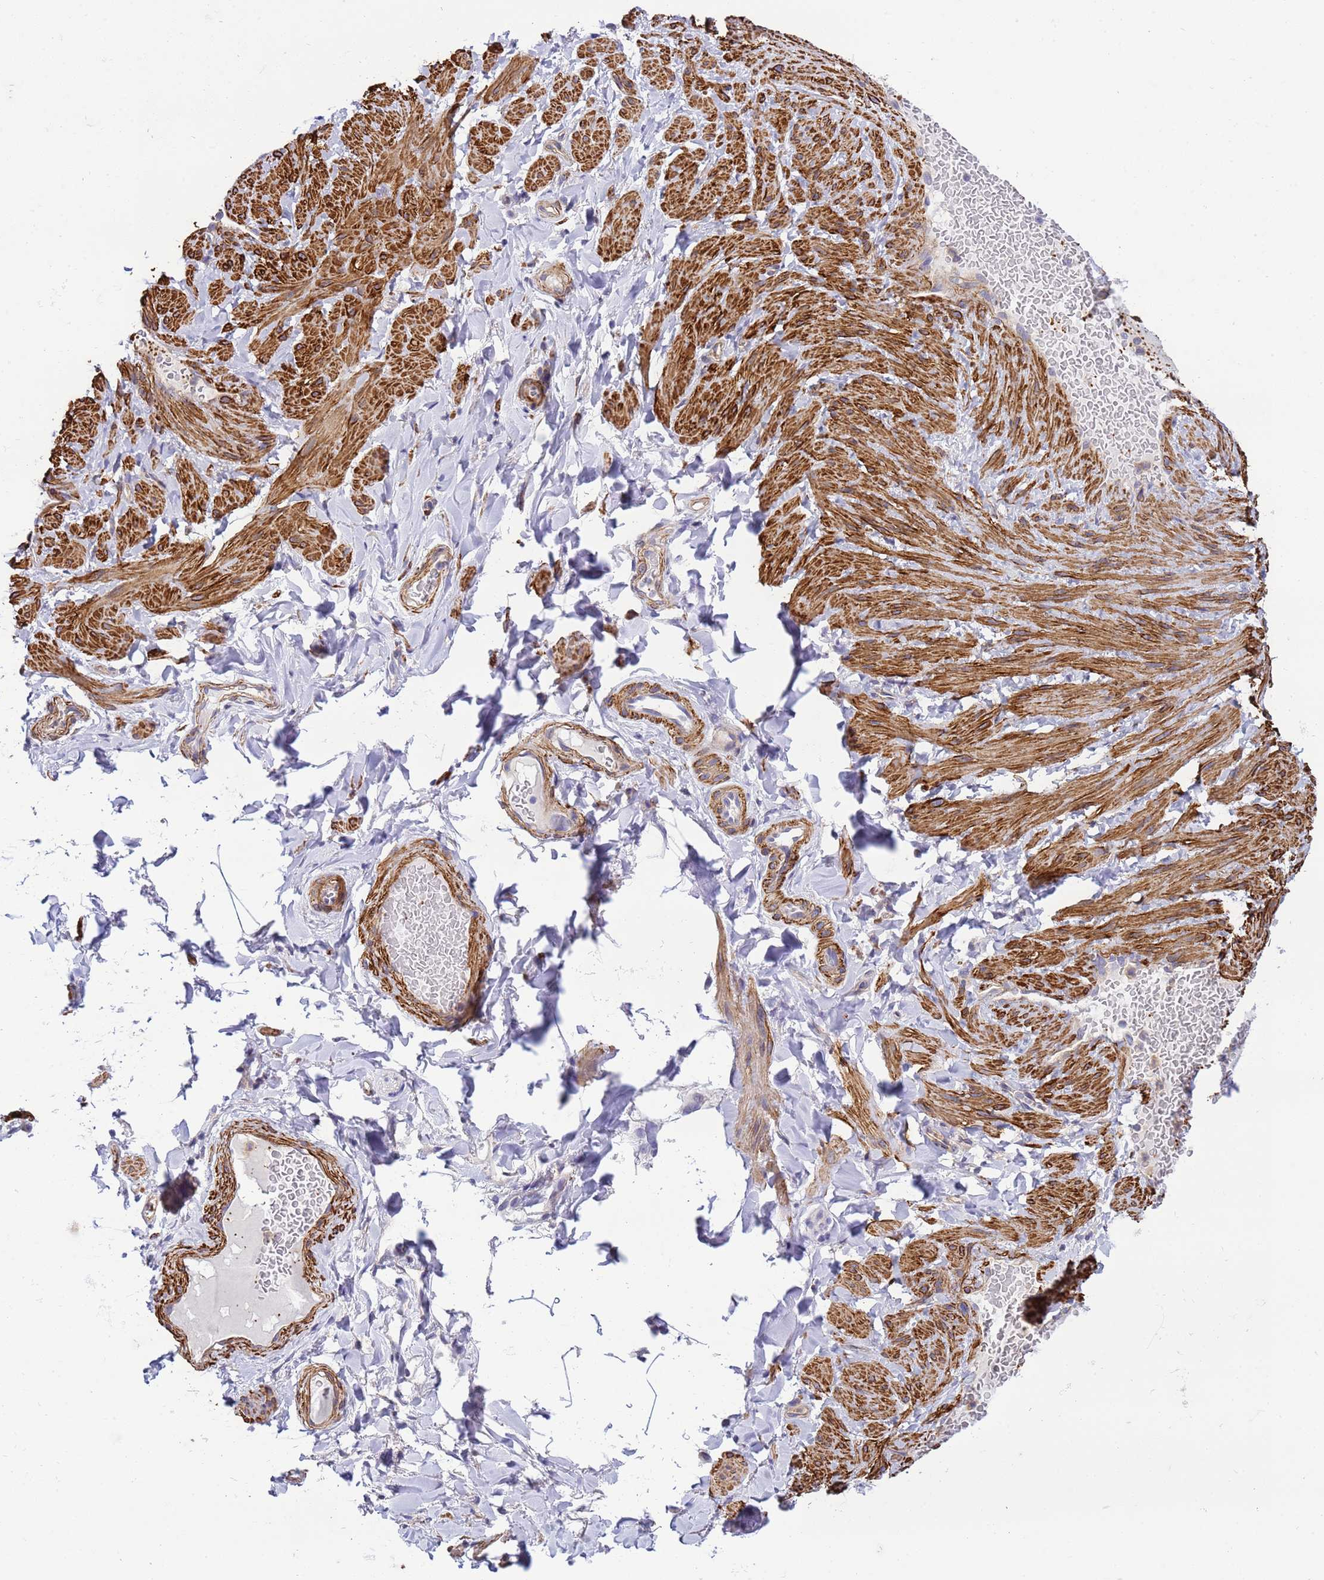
{"staining": {"intensity": "negative", "quantity": "none", "location": "none"}, "tissue": "adipose tissue", "cell_type": "Adipocytes", "image_type": "normal", "snomed": [{"axis": "morphology", "description": "Normal tissue, NOS"}, {"axis": "topography", "description": "Soft tissue"}, {"axis": "topography", "description": "Vascular tissue"}], "caption": "Image shows no protein positivity in adipocytes of benign adipose tissue.", "gene": "GEN1", "patient": {"sex": "male", "age": 54}}